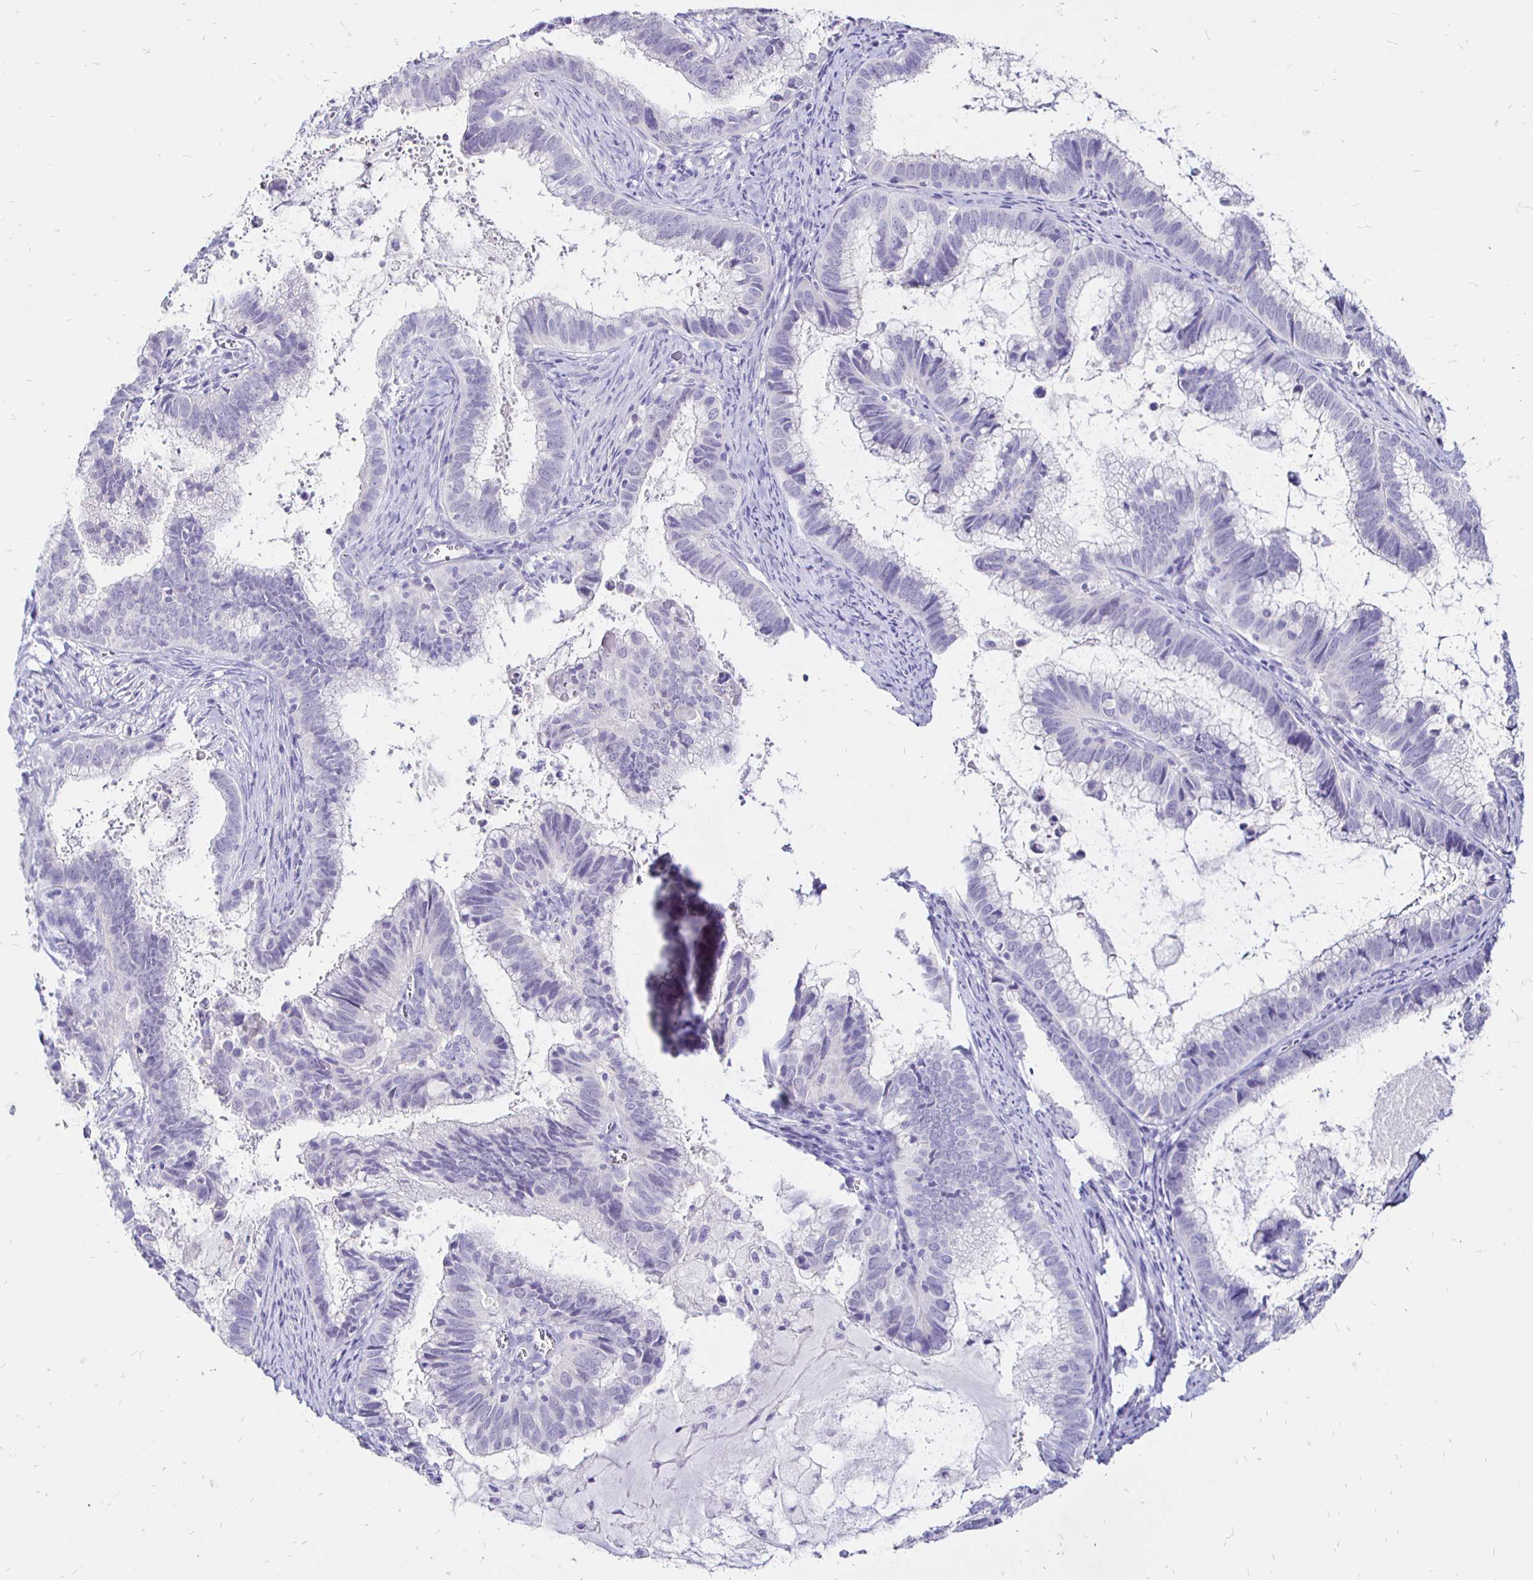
{"staining": {"intensity": "negative", "quantity": "none", "location": "none"}, "tissue": "cervical cancer", "cell_type": "Tumor cells", "image_type": "cancer", "snomed": [{"axis": "morphology", "description": "Adenocarcinoma, NOS"}, {"axis": "topography", "description": "Cervix"}], "caption": "The image exhibits no staining of tumor cells in cervical cancer (adenocarcinoma). Brightfield microscopy of IHC stained with DAB (brown) and hematoxylin (blue), captured at high magnification.", "gene": "IRGC", "patient": {"sex": "female", "age": 61}}